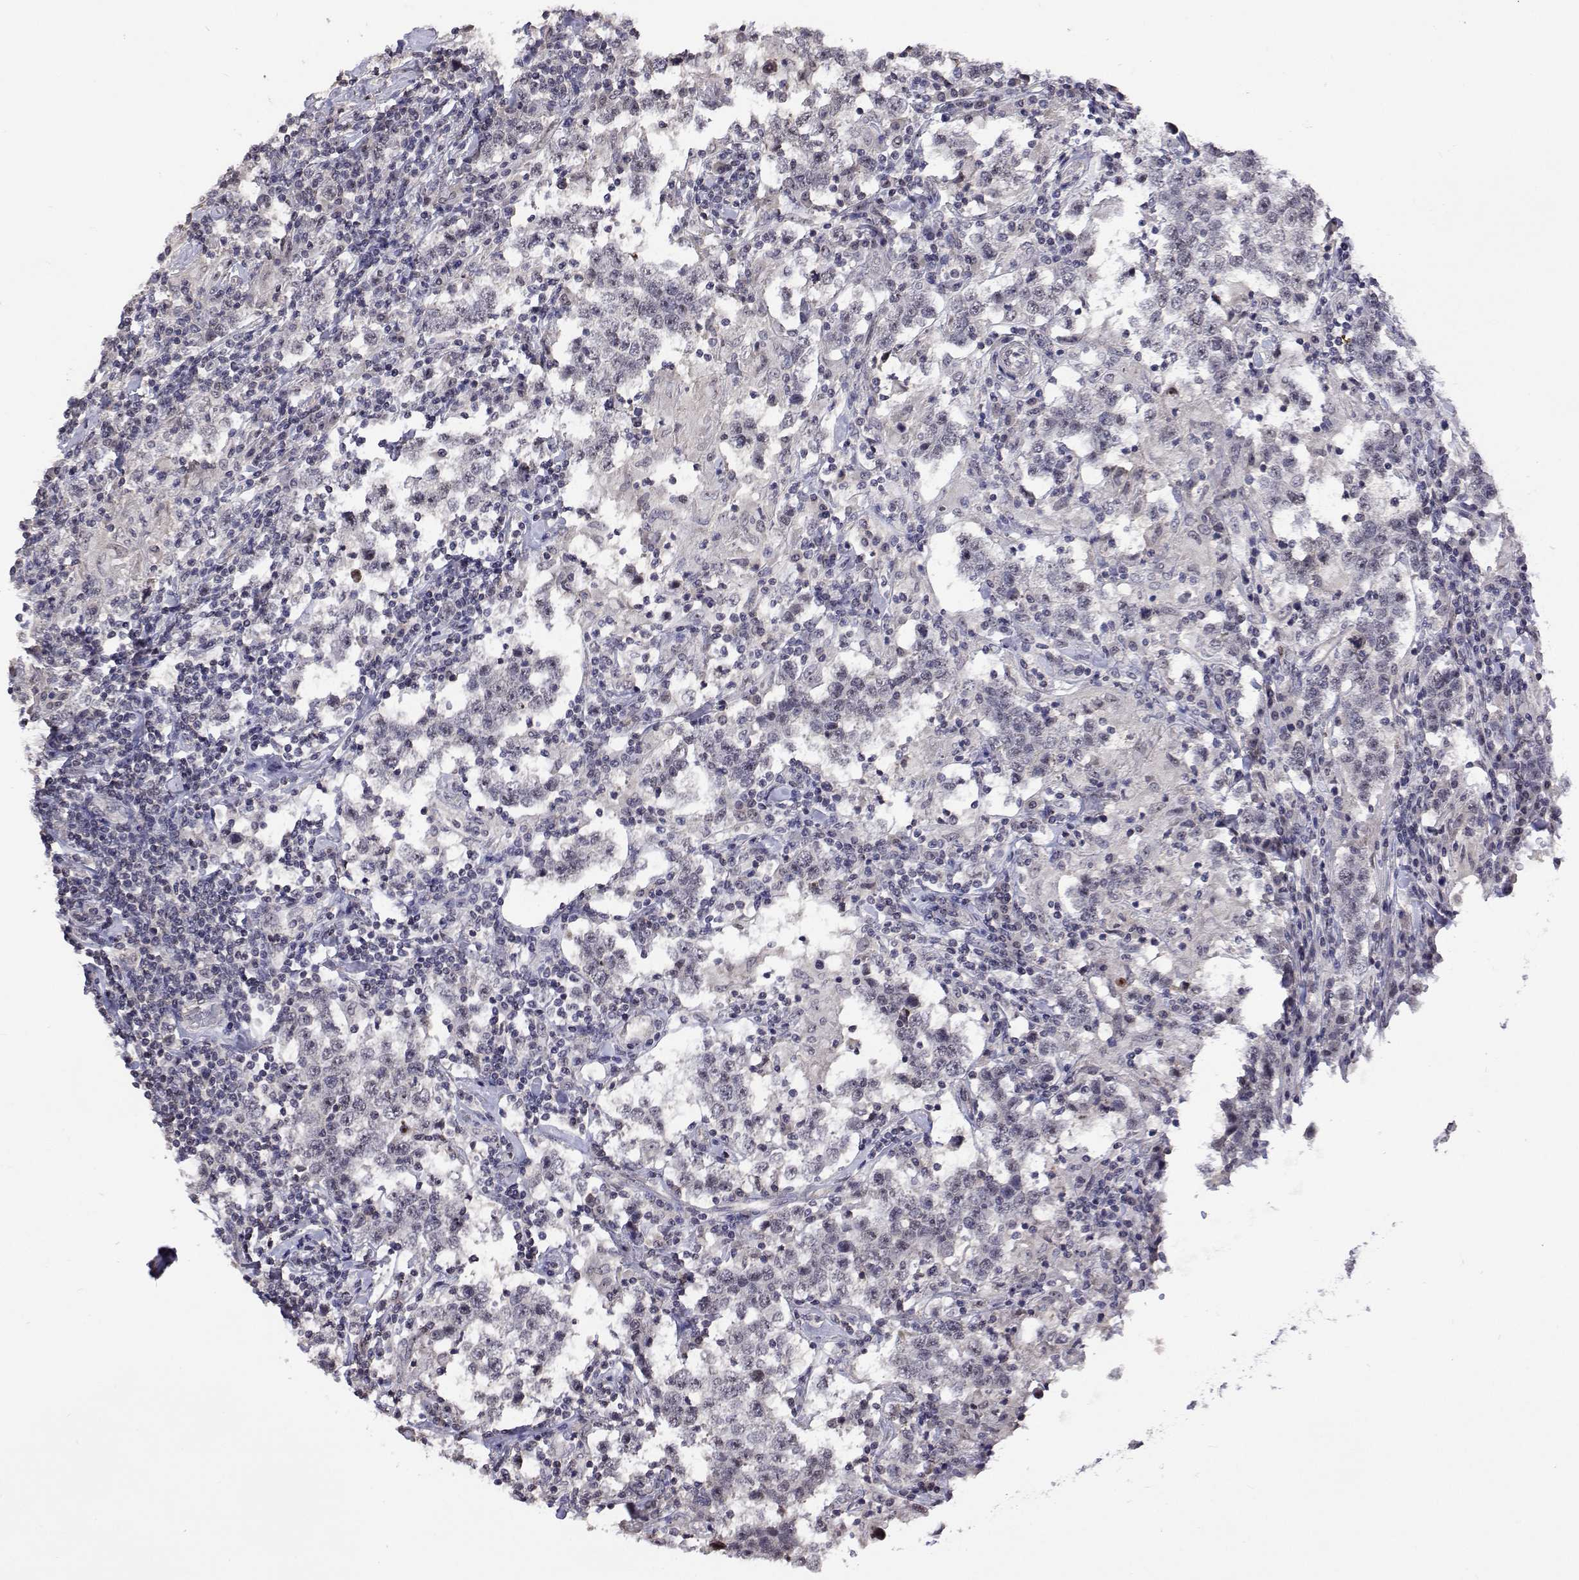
{"staining": {"intensity": "negative", "quantity": "none", "location": "none"}, "tissue": "testis cancer", "cell_type": "Tumor cells", "image_type": "cancer", "snomed": [{"axis": "morphology", "description": "Seminoma, NOS"}, {"axis": "morphology", "description": "Carcinoma, Embryonal, NOS"}, {"axis": "topography", "description": "Testis"}], "caption": "DAB (3,3'-diaminobenzidine) immunohistochemical staining of human seminoma (testis) displays no significant positivity in tumor cells. (Stains: DAB IHC with hematoxylin counter stain, Microscopy: brightfield microscopy at high magnification).", "gene": "NHP2", "patient": {"sex": "male", "age": 41}}